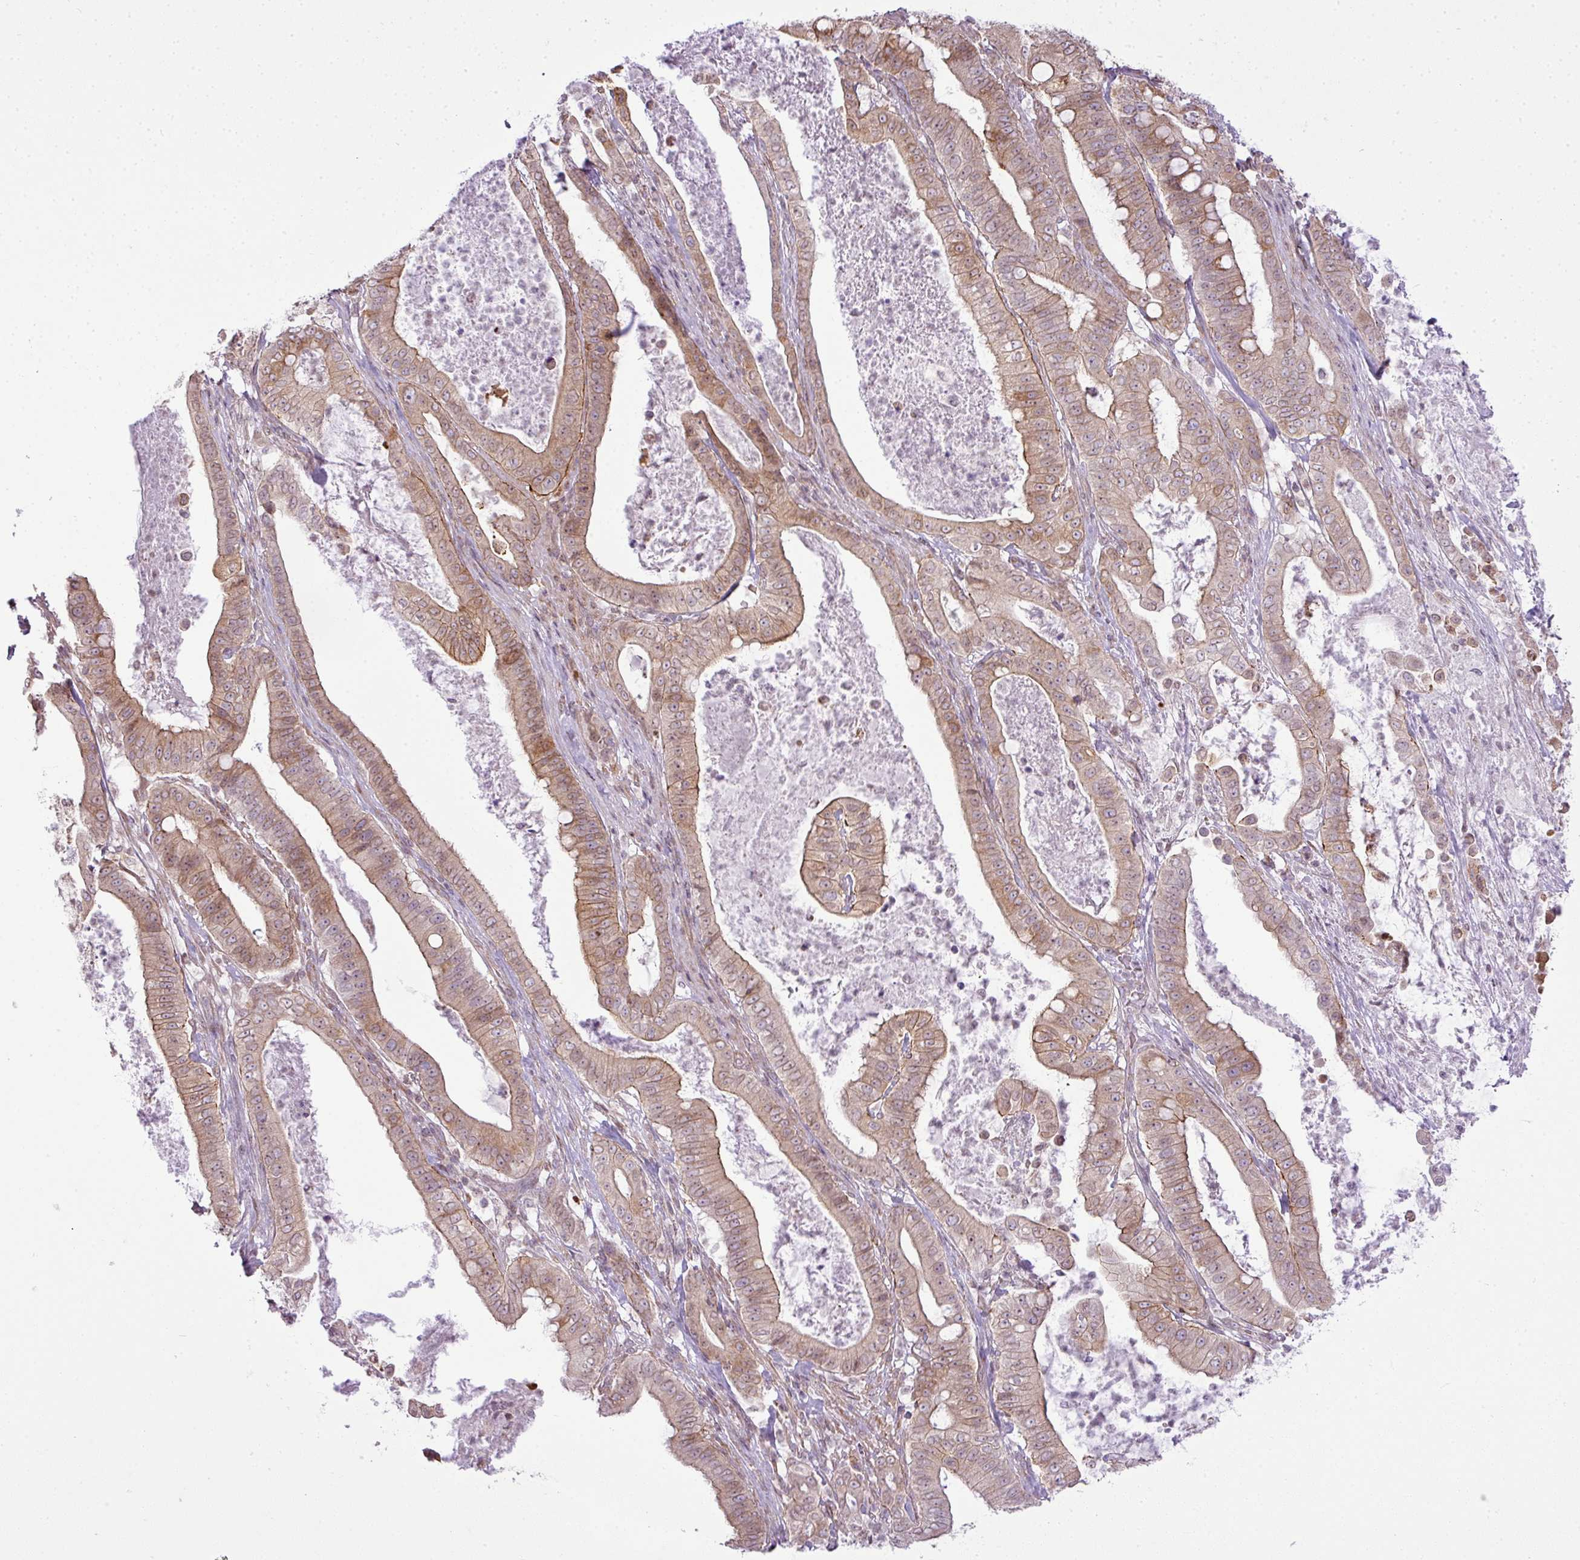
{"staining": {"intensity": "moderate", "quantity": ">75%", "location": "cytoplasmic/membranous,nuclear"}, "tissue": "pancreatic cancer", "cell_type": "Tumor cells", "image_type": "cancer", "snomed": [{"axis": "morphology", "description": "Adenocarcinoma, NOS"}, {"axis": "topography", "description": "Pancreas"}], "caption": "High-power microscopy captured an IHC micrograph of adenocarcinoma (pancreatic), revealing moderate cytoplasmic/membranous and nuclear expression in about >75% of tumor cells. (IHC, brightfield microscopy, high magnification).", "gene": "COX18", "patient": {"sex": "male", "age": 71}}